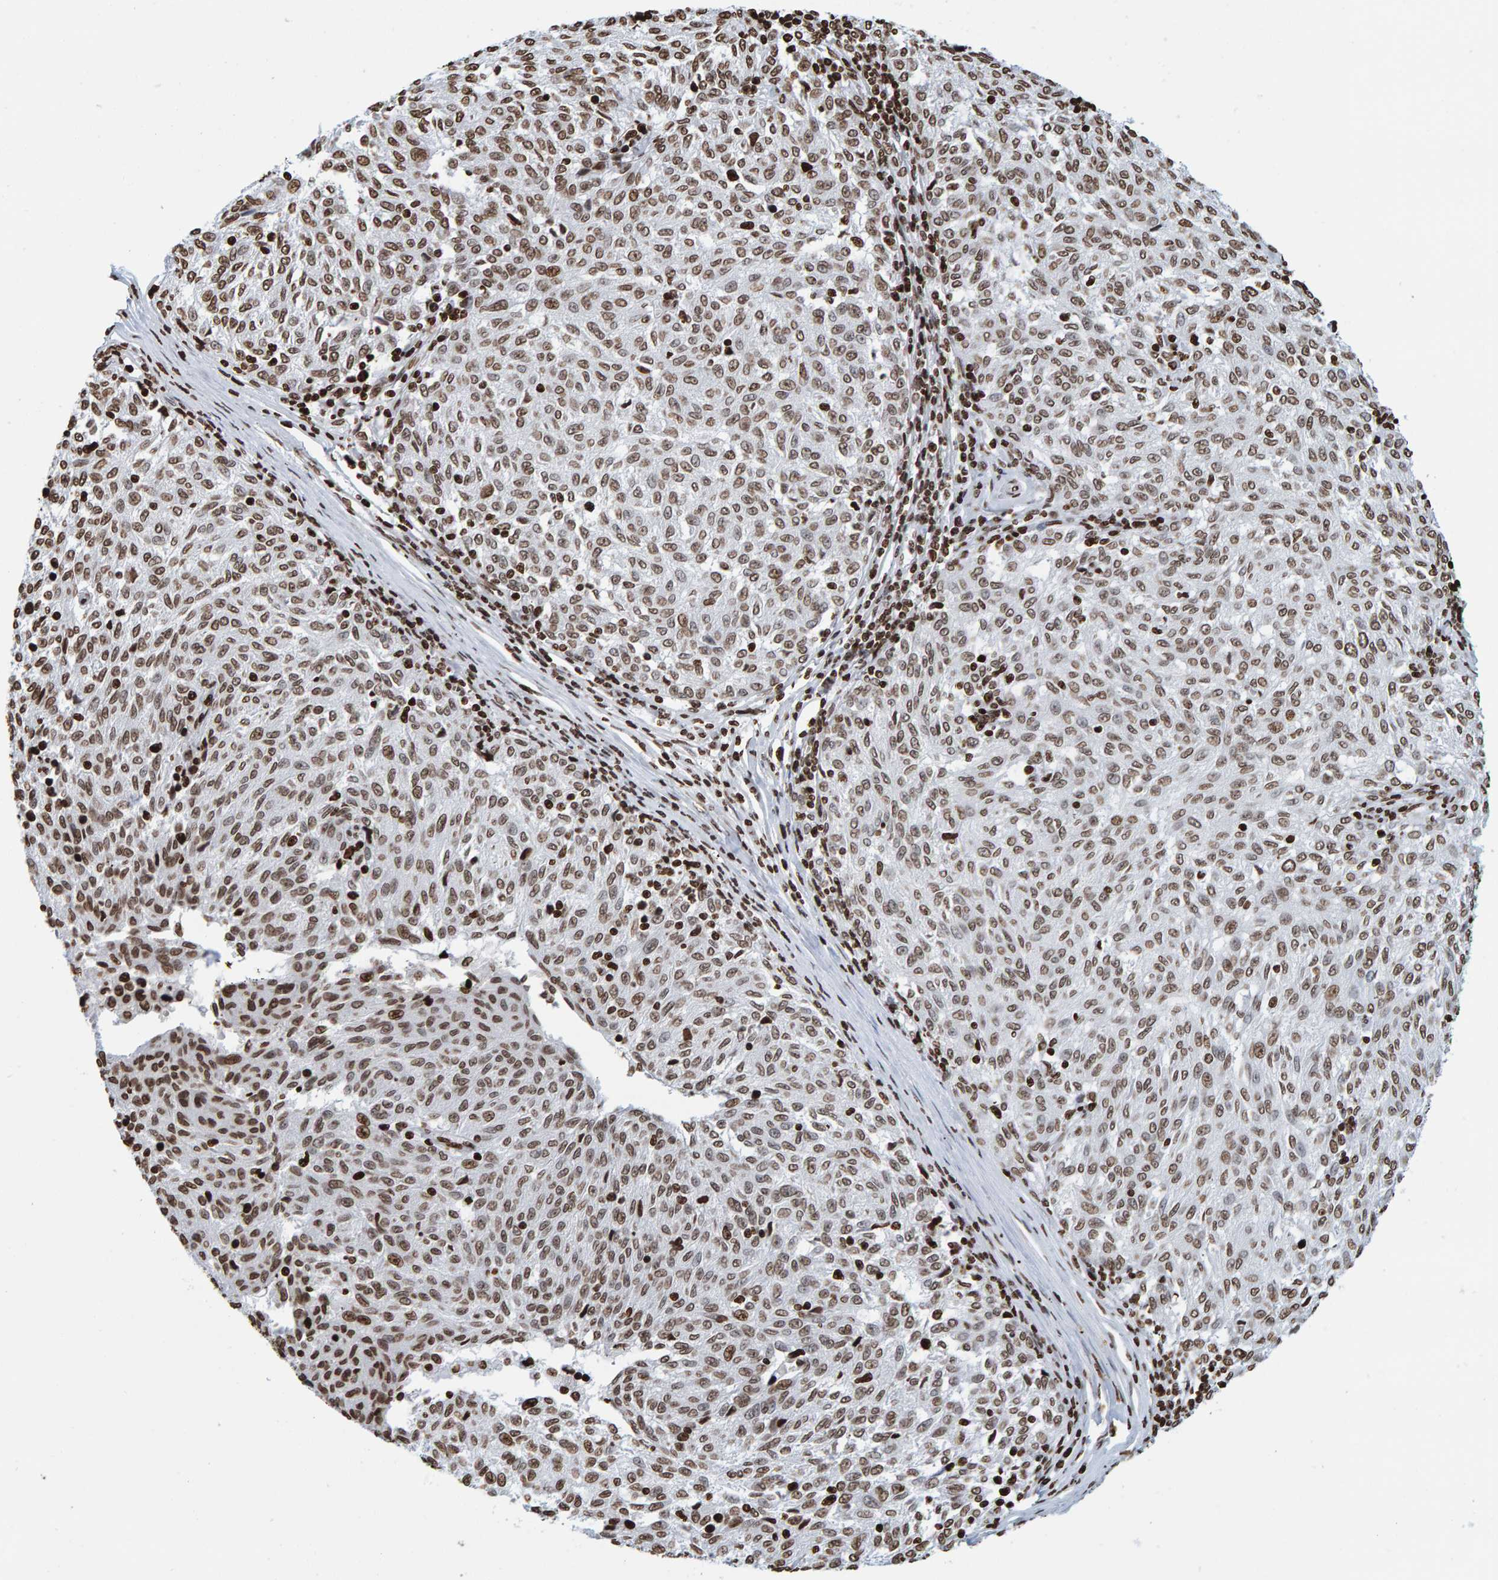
{"staining": {"intensity": "moderate", "quantity": ">75%", "location": "cytoplasmic/membranous,nuclear"}, "tissue": "melanoma", "cell_type": "Tumor cells", "image_type": "cancer", "snomed": [{"axis": "morphology", "description": "Malignant melanoma, NOS"}, {"axis": "topography", "description": "Skin"}], "caption": "Human malignant melanoma stained with a protein marker reveals moderate staining in tumor cells.", "gene": "BRF2", "patient": {"sex": "female", "age": 72}}